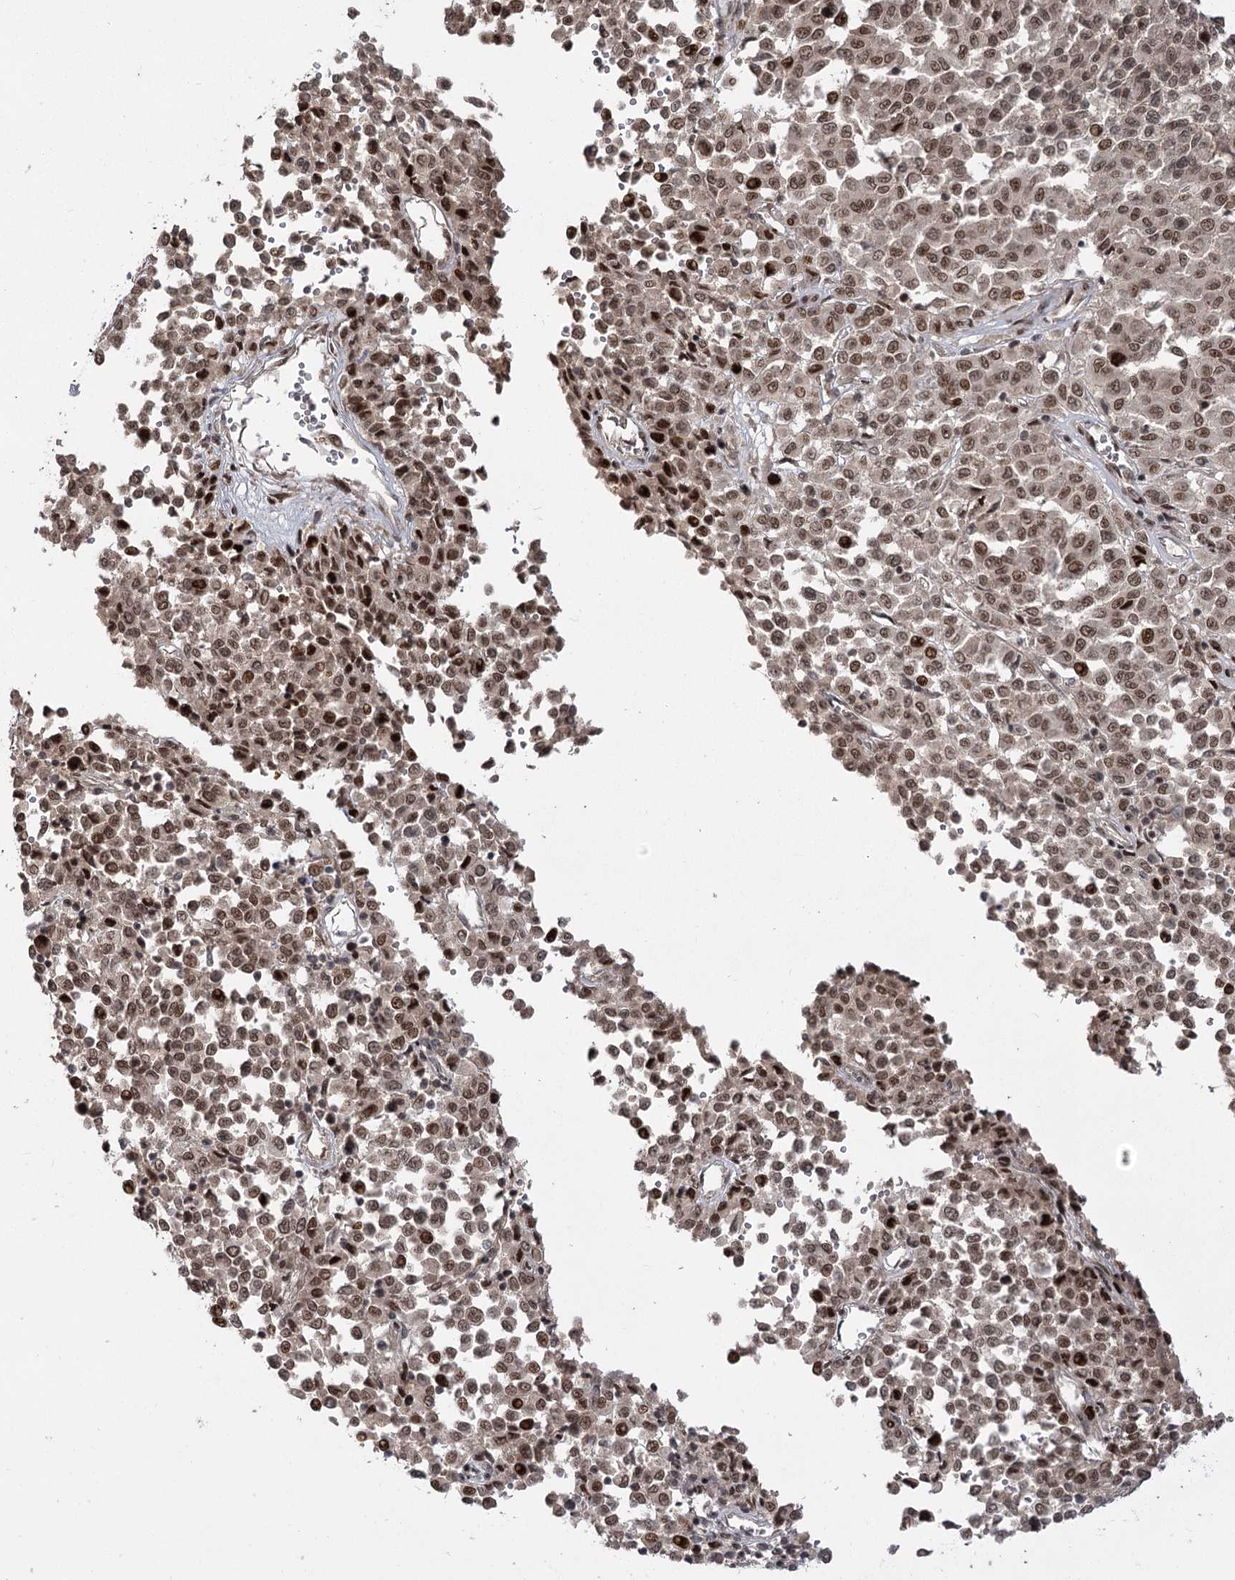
{"staining": {"intensity": "moderate", "quantity": ">75%", "location": "nuclear"}, "tissue": "melanoma", "cell_type": "Tumor cells", "image_type": "cancer", "snomed": [{"axis": "morphology", "description": "Malignant melanoma, Metastatic site"}, {"axis": "topography", "description": "Pancreas"}], "caption": "A photomicrograph showing moderate nuclear positivity in approximately >75% of tumor cells in melanoma, as visualized by brown immunohistochemical staining.", "gene": "HELQ", "patient": {"sex": "female", "age": 30}}